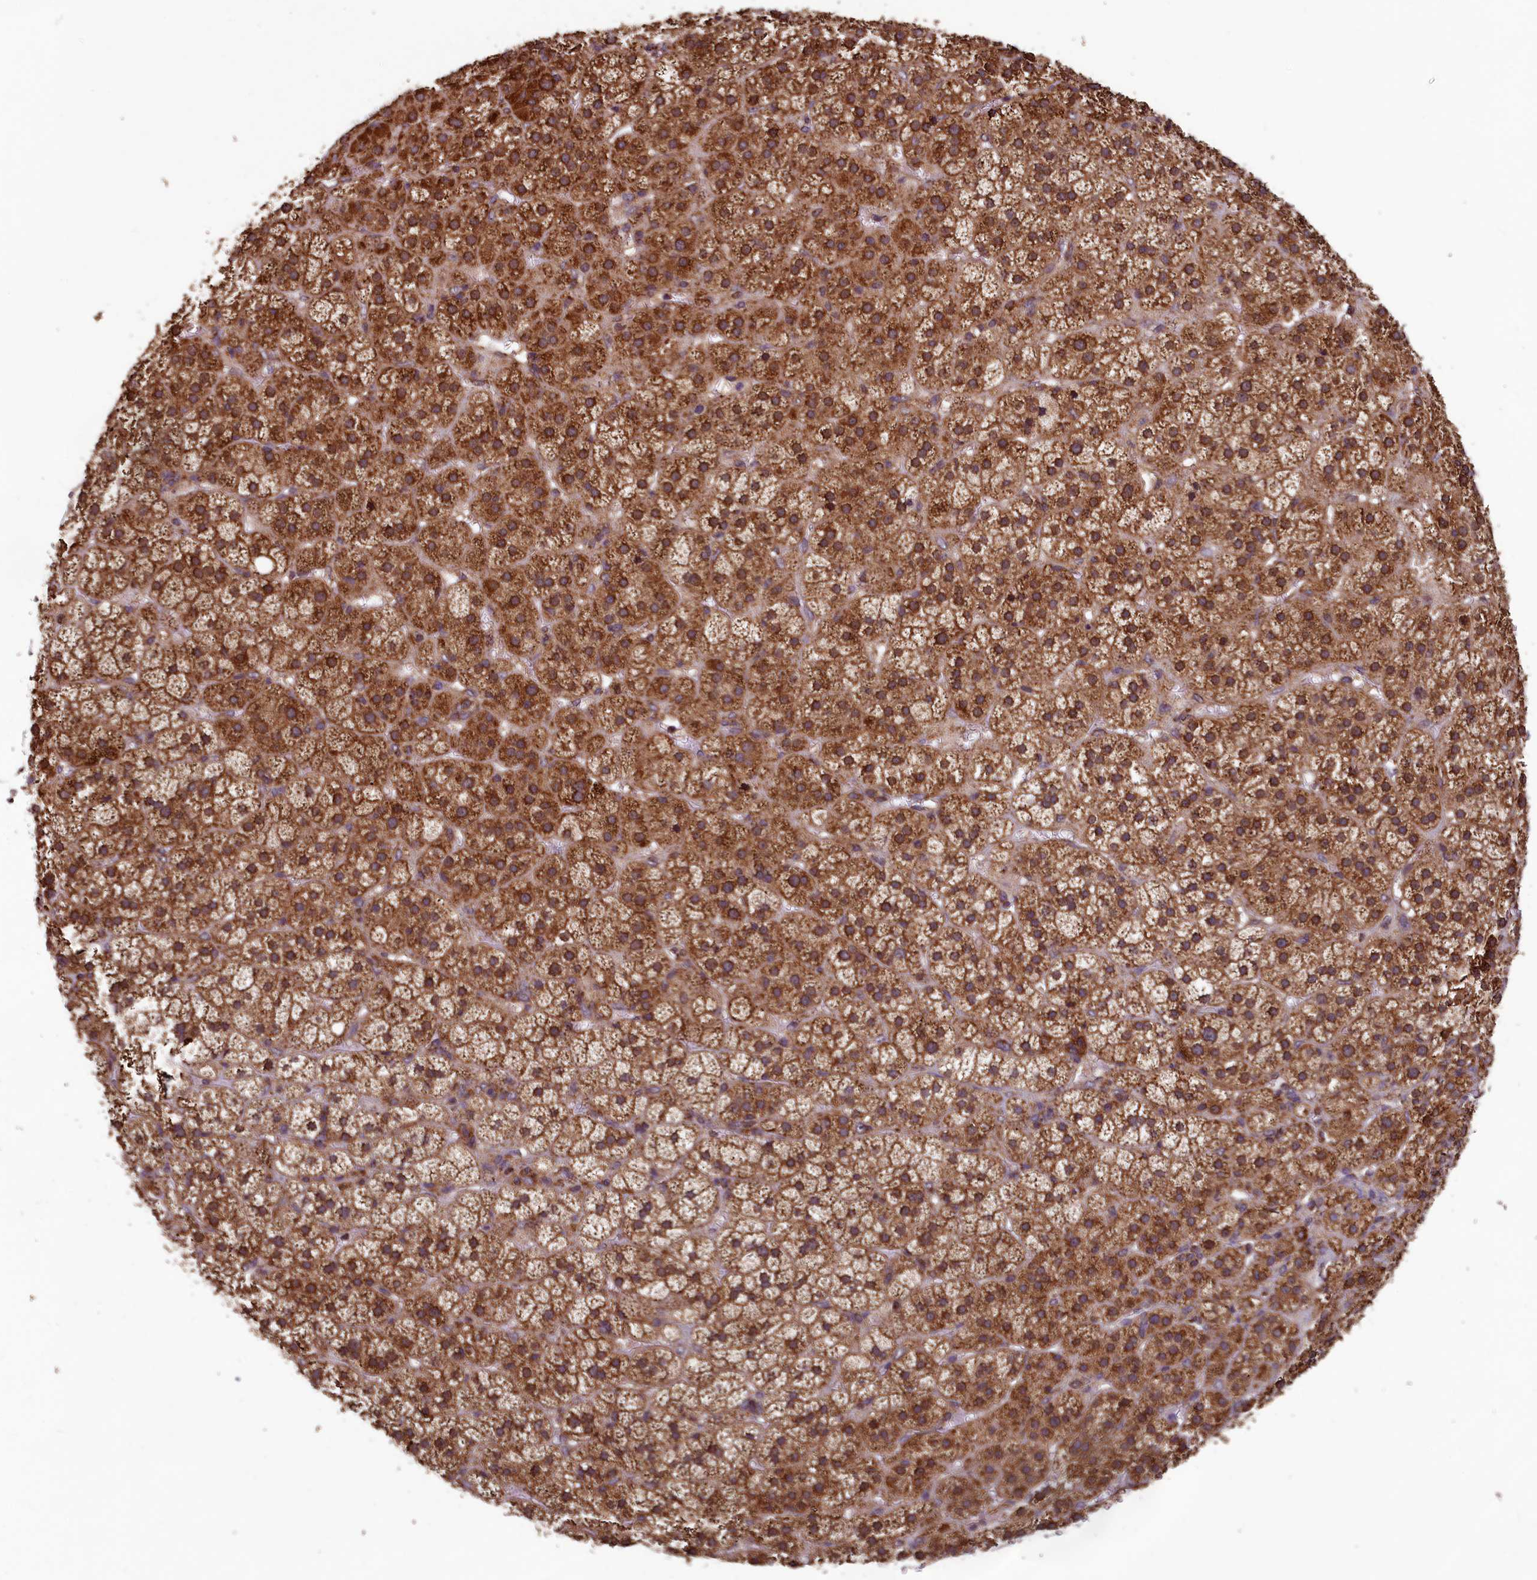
{"staining": {"intensity": "strong", "quantity": ">75%", "location": "cytoplasmic/membranous"}, "tissue": "adrenal gland", "cell_type": "Glandular cells", "image_type": "normal", "snomed": [{"axis": "morphology", "description": "Normal tissue, NOS"}, {"axis": "topography", "description": "Adrenal gland"}], "caption": "Immunohistochemical staining of normal adrenal gland demonstrates strong cytoplasmic/membranous protein staining in about >75% of glandular cells.", "gene": "CCDC15", "patient": {"sex": "female", "age": 70}}